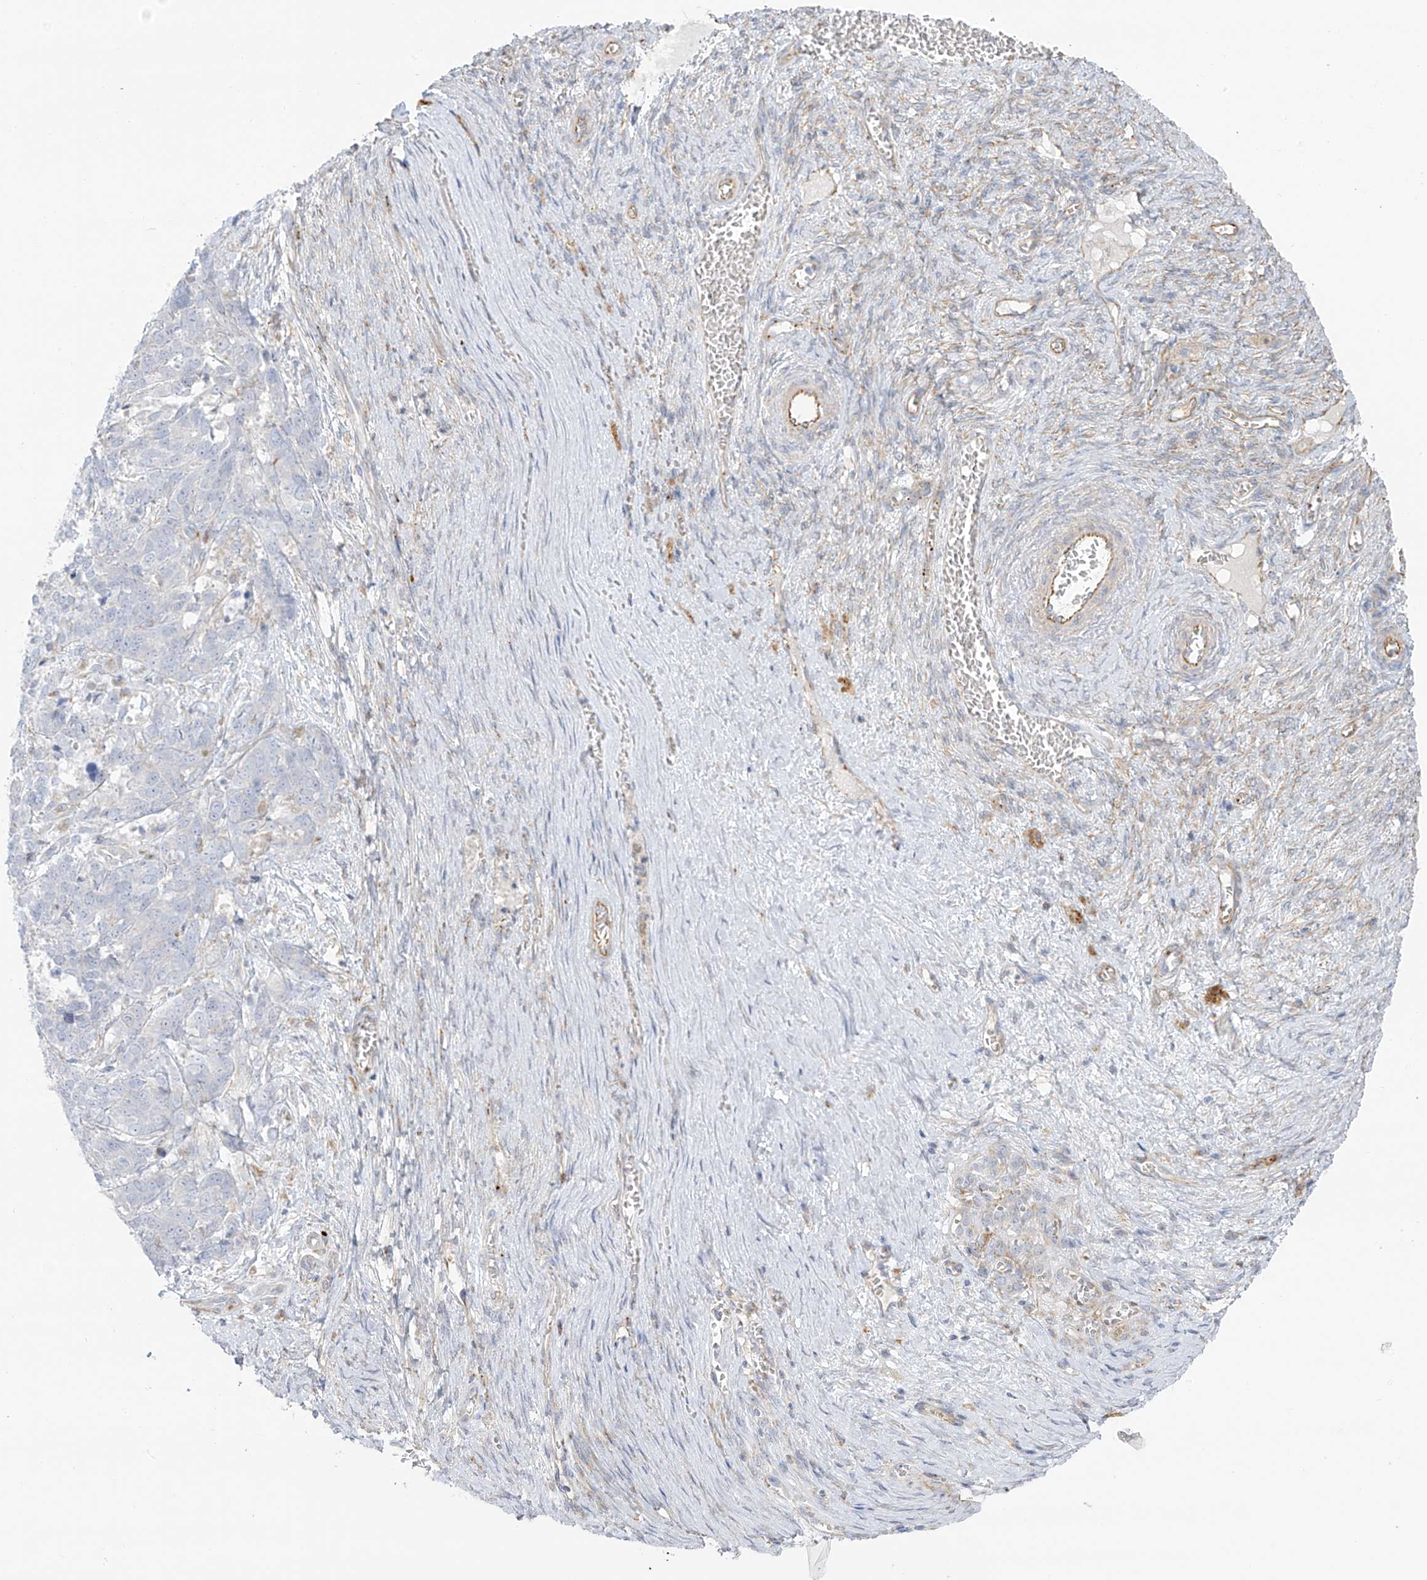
{"staining": {"intensity": "negative", "quantity": "none", "location": "none"}, "tissue": "ovarian cancer", "cell_type": "Tumor cells", "image_type": "cancer", "snomed": [{"axis": "morphology", "description": "Cystadenocarcinoma, serous, NOS"}, {"axis": "topography", "description": "Ovary"}], "caption": "Protein analysis of ovarian serous cystadenocarcinoma reveals no significant staining in tumor cells.", "gene": "TAL2", "patient": {"sex": "female", "age": 44}}